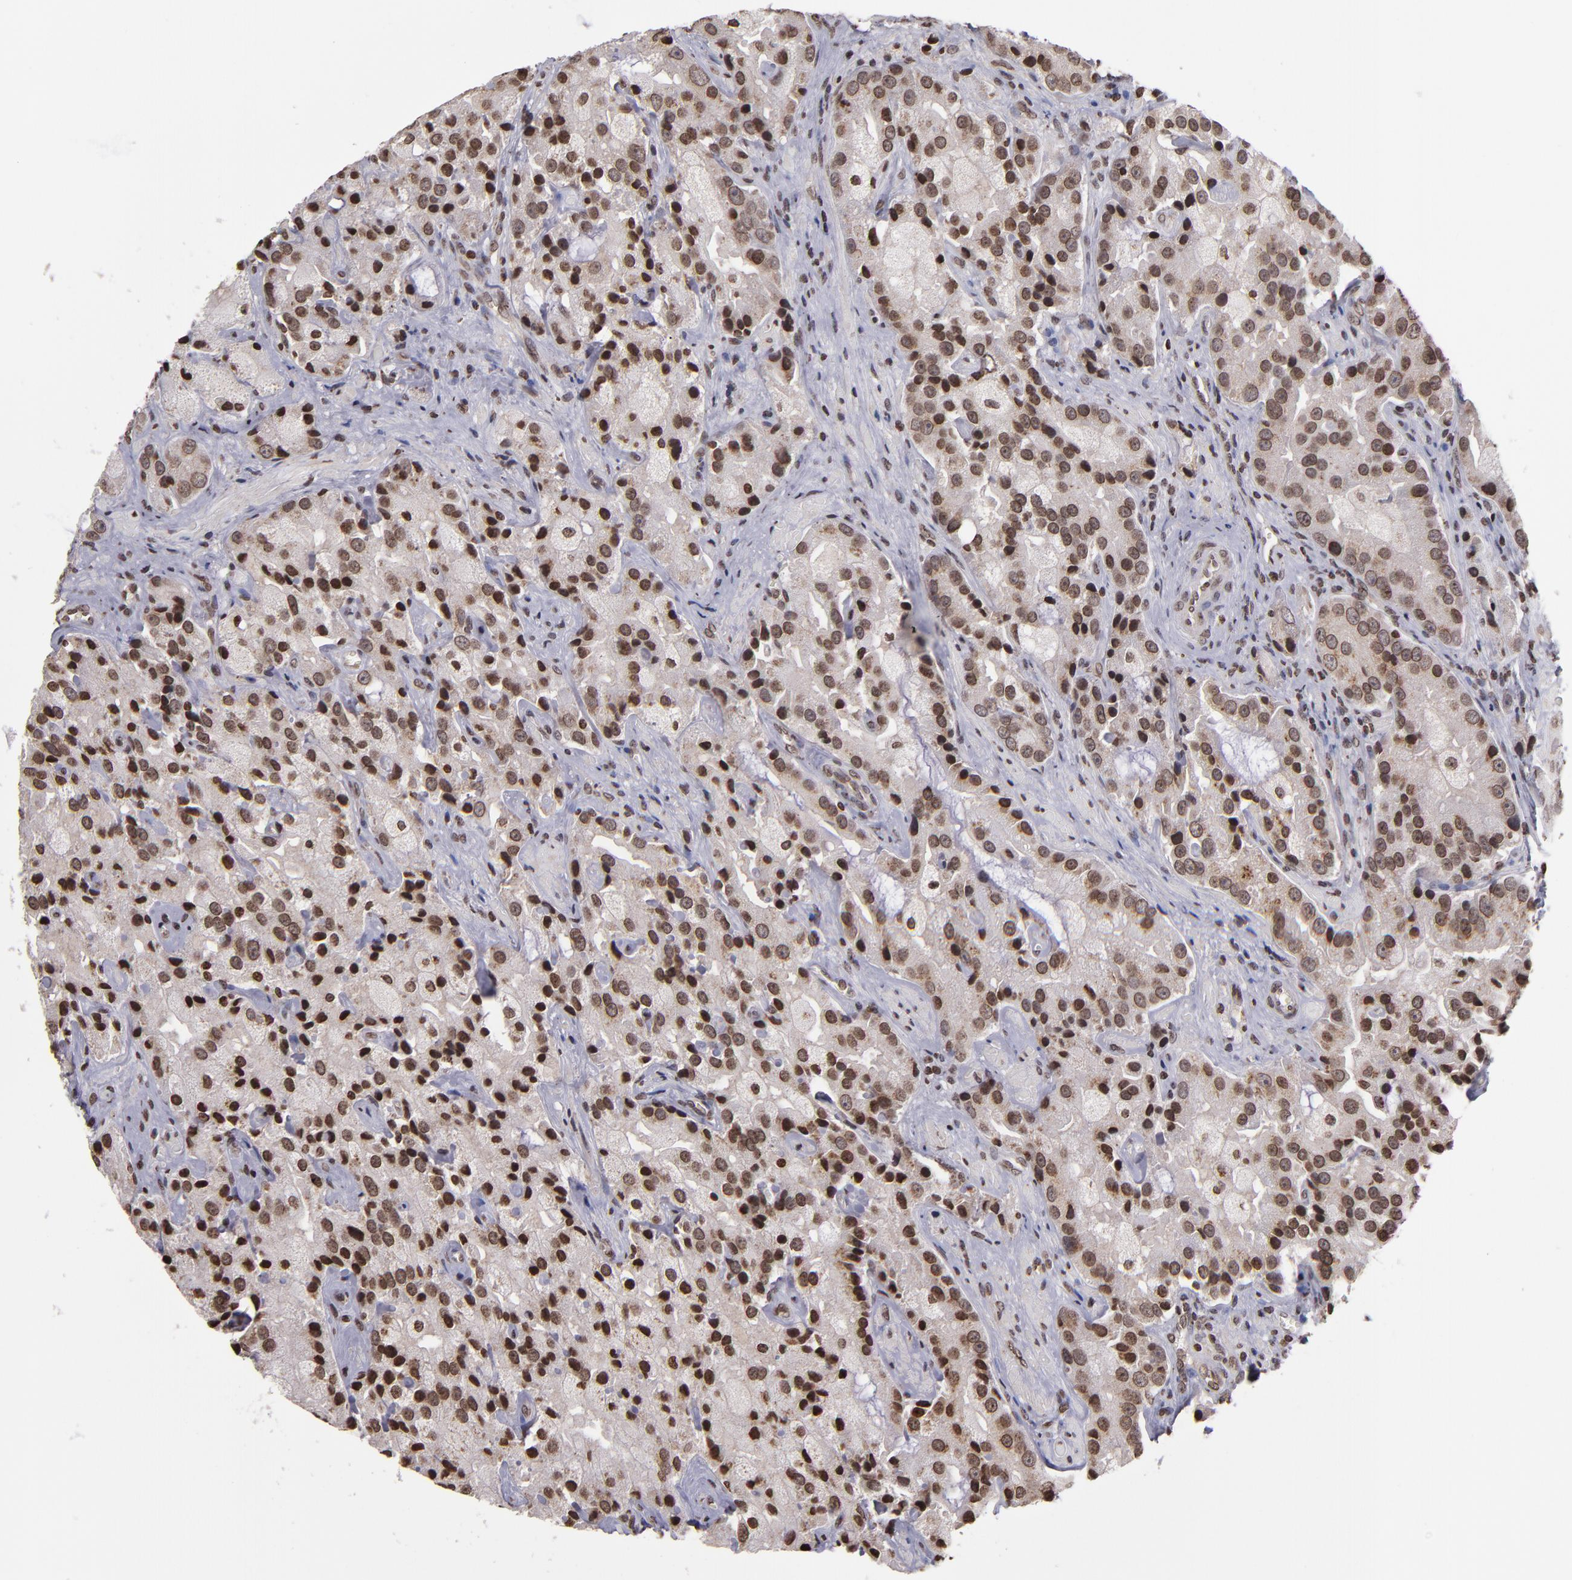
{"staining": {"intensity": "moderate", "quantity": ">75%", "location": "cytoplasmic/membranous,nuclear"}, "tissue": "prostate cancer", "cell_type": "Tumor cells", "image_type": "cancer", "snomed": [{"axis": "morphology", "description": "Adenocarcinoma, High grade"}, {"axis": "topography", "description": "Prostate"}], "caption": "Prostate cancer stained for a protein (brown) displays moderate cytoplasmic/membranous and nuclear positive expression in approximately >75% of tumor cells.", "gene": "CSDC2", "patient": {"sex": "male", "age": 70}}